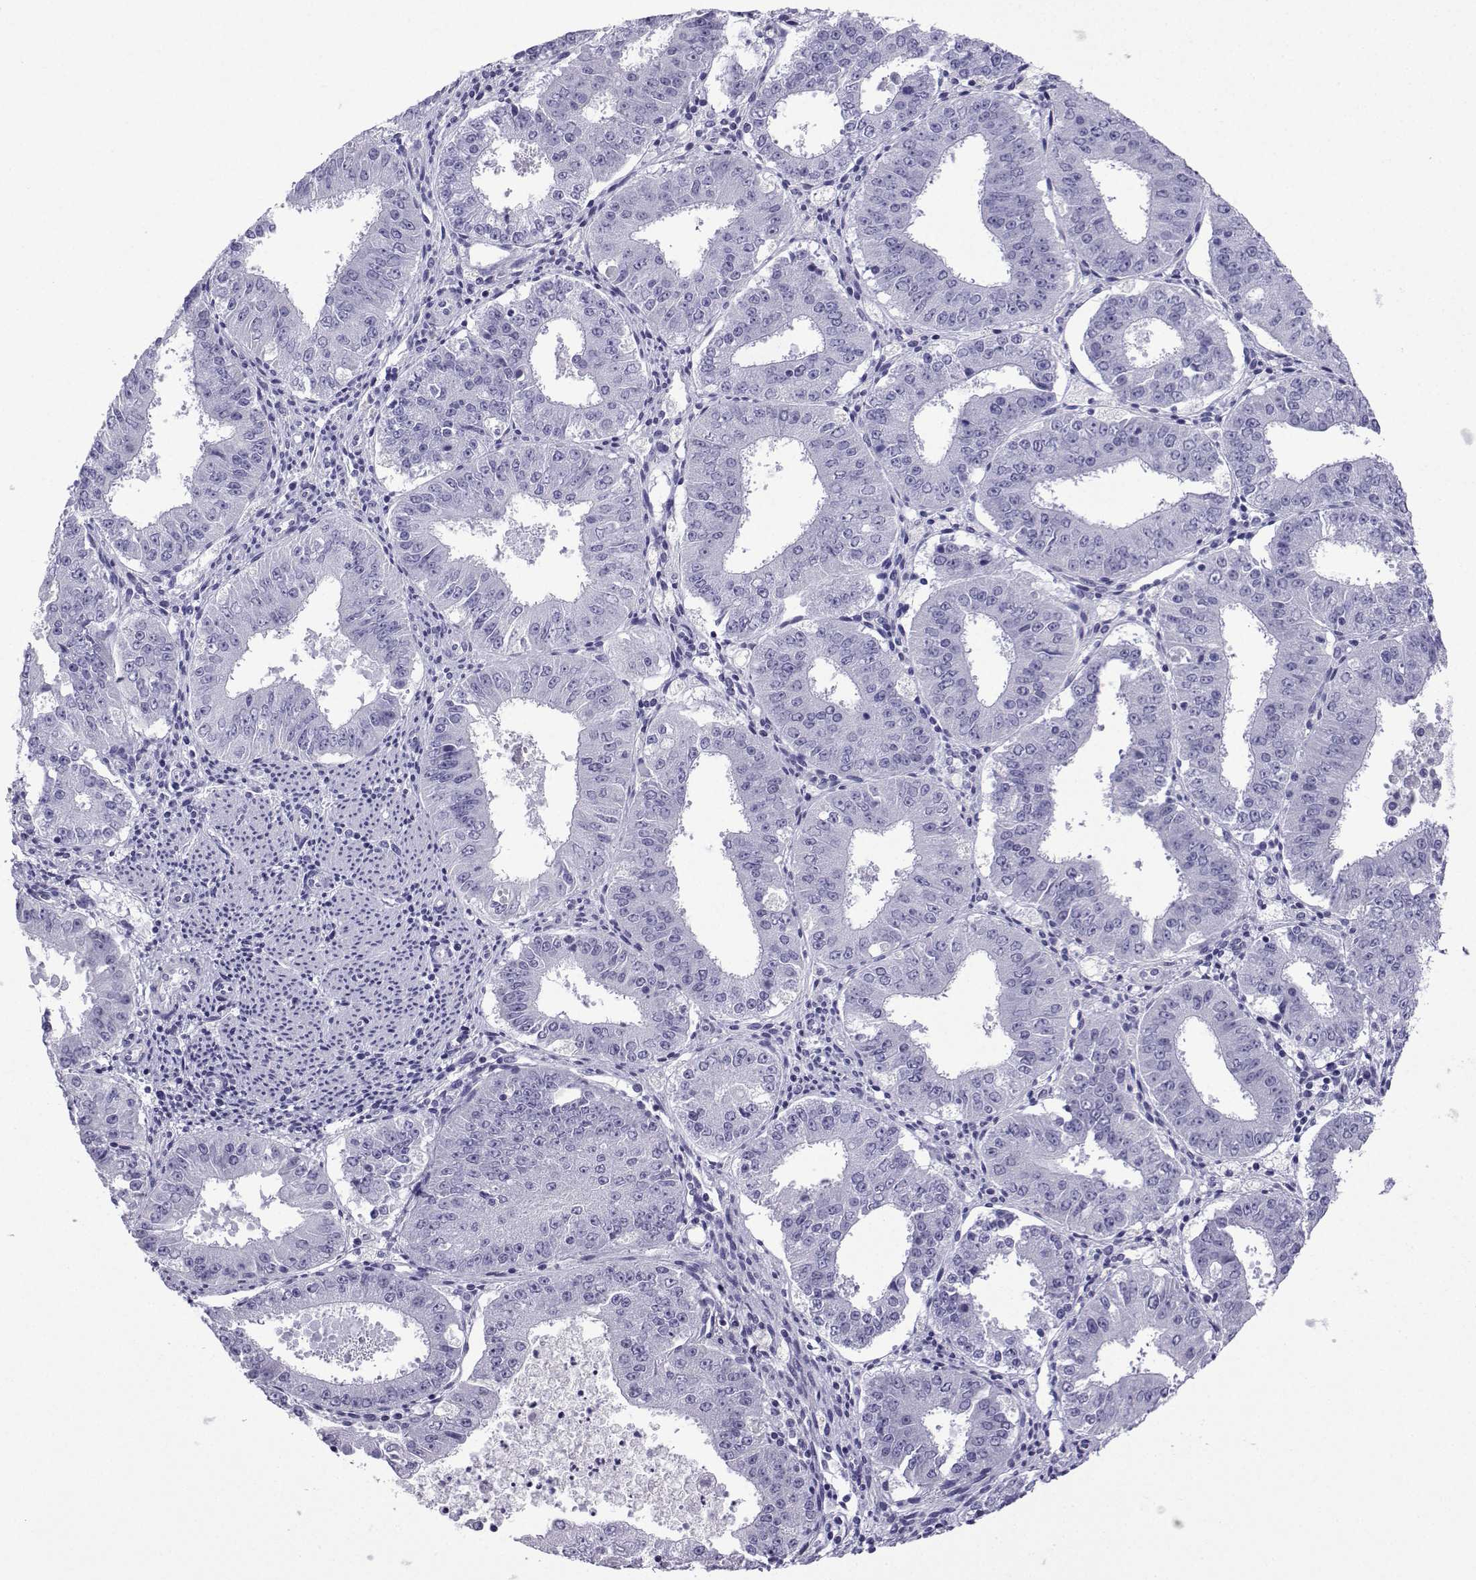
{"staining": {"intensity": "negative", "quantity": "none", "location": "none"}, "tissue": "ovarian cancer", "cell_type": "Tumor cells", "image_type": "cancer", "snomed": [{"axis": "morphology", "description": "Carcinoma, endometroid"}, {"axis": "topography", "description": "Ovary"}], "caption": "Ovarian cancer was stained to show a protein in brown. There is no significant staining in tumor cells. (Stains: DAB (3,3'-diaminobenzidine) immunohistochemistry (IHC) with hematoxylin counter stain, Microscopy: brightfield microscopy at high magnification).", "gene": "TRIM46", "patient": {"sex": "female", "age": 42}}